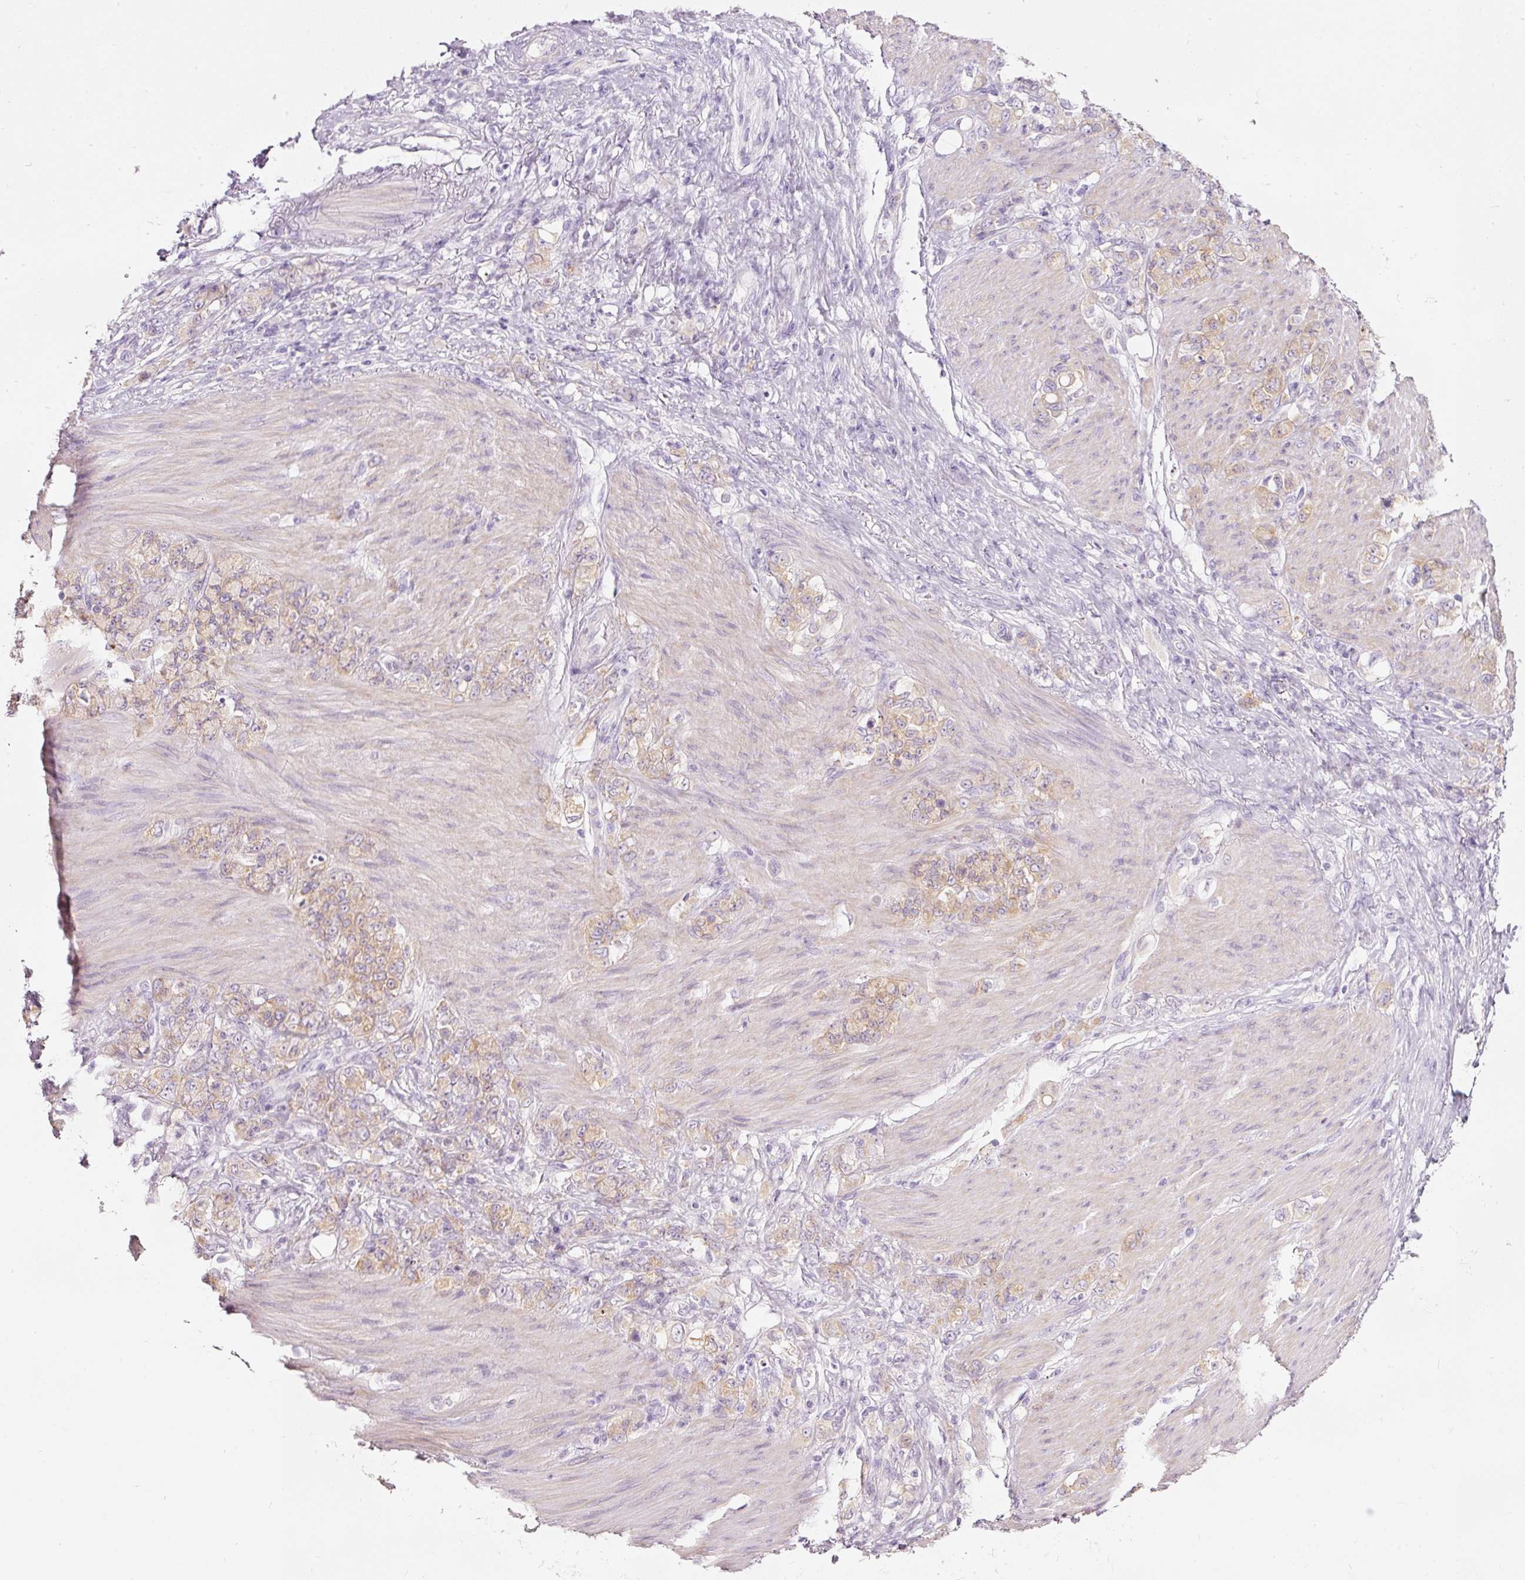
{"staining": {"intensity": "moderate", "quantity": ">75%", "location": "cytoplasmic/membranous"}, "tissue": "stomach cancer", "cell_type": "Tumor cells", "image_type": "cancer", "snomed": [{"axis": "morphology", "description": "Normal tissue, NOS"}, {"axis": "morphology", "description": "Adenocarcinoma, NOS"}, {"axis": "topography", "description": "Stomach"}], "caption": "Moderate cytoplasmic/membranous staining is identified in about >75% of tumor cells in stomach cancer. (DAB (3,3'-diaminobenzidine) IHC with brightfield microscopy, high magnification).", "gene": "PDXDC1", "patient": {"sex": "female", "age": 79}}